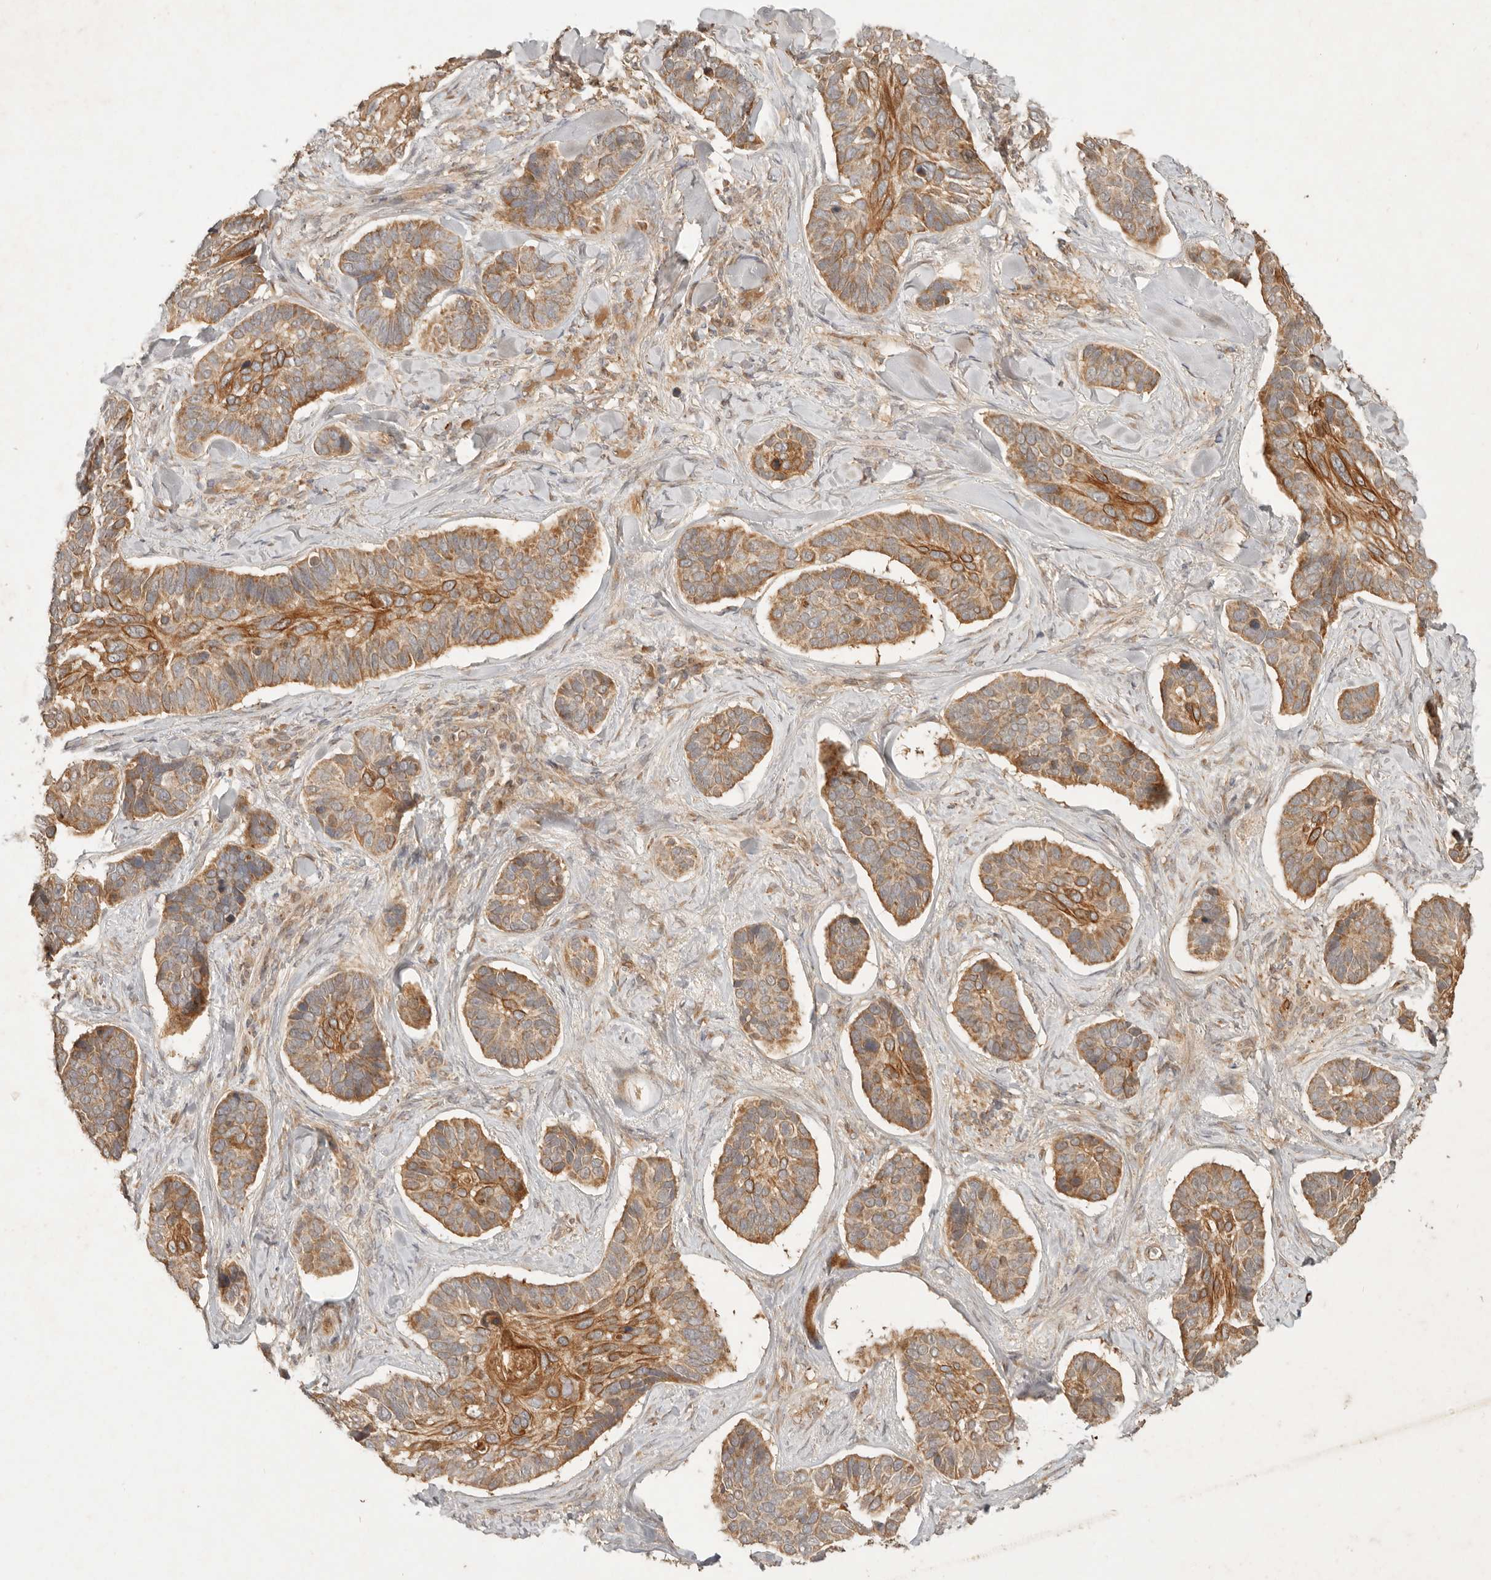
{"staining": {"intensity": "moderate", "quantity": ">75%", "location": "cytoplasmic/membranous"}, "tissue": "skin cancer", "cell_type": "Tumor cells", "image_type": "cancer", "snomed": [{"axis": "morphology", "description": "Basal cell carcinoma"}, {"axis": "topography", "description": "Skin"}], "caption": "Moderate cytoplasmic/membranous expression is appreciated in approximately >75% of tumor cells in skin cancer.", "gene": "CLEC4C", "patient": {"sex": "male", "age": 62}}